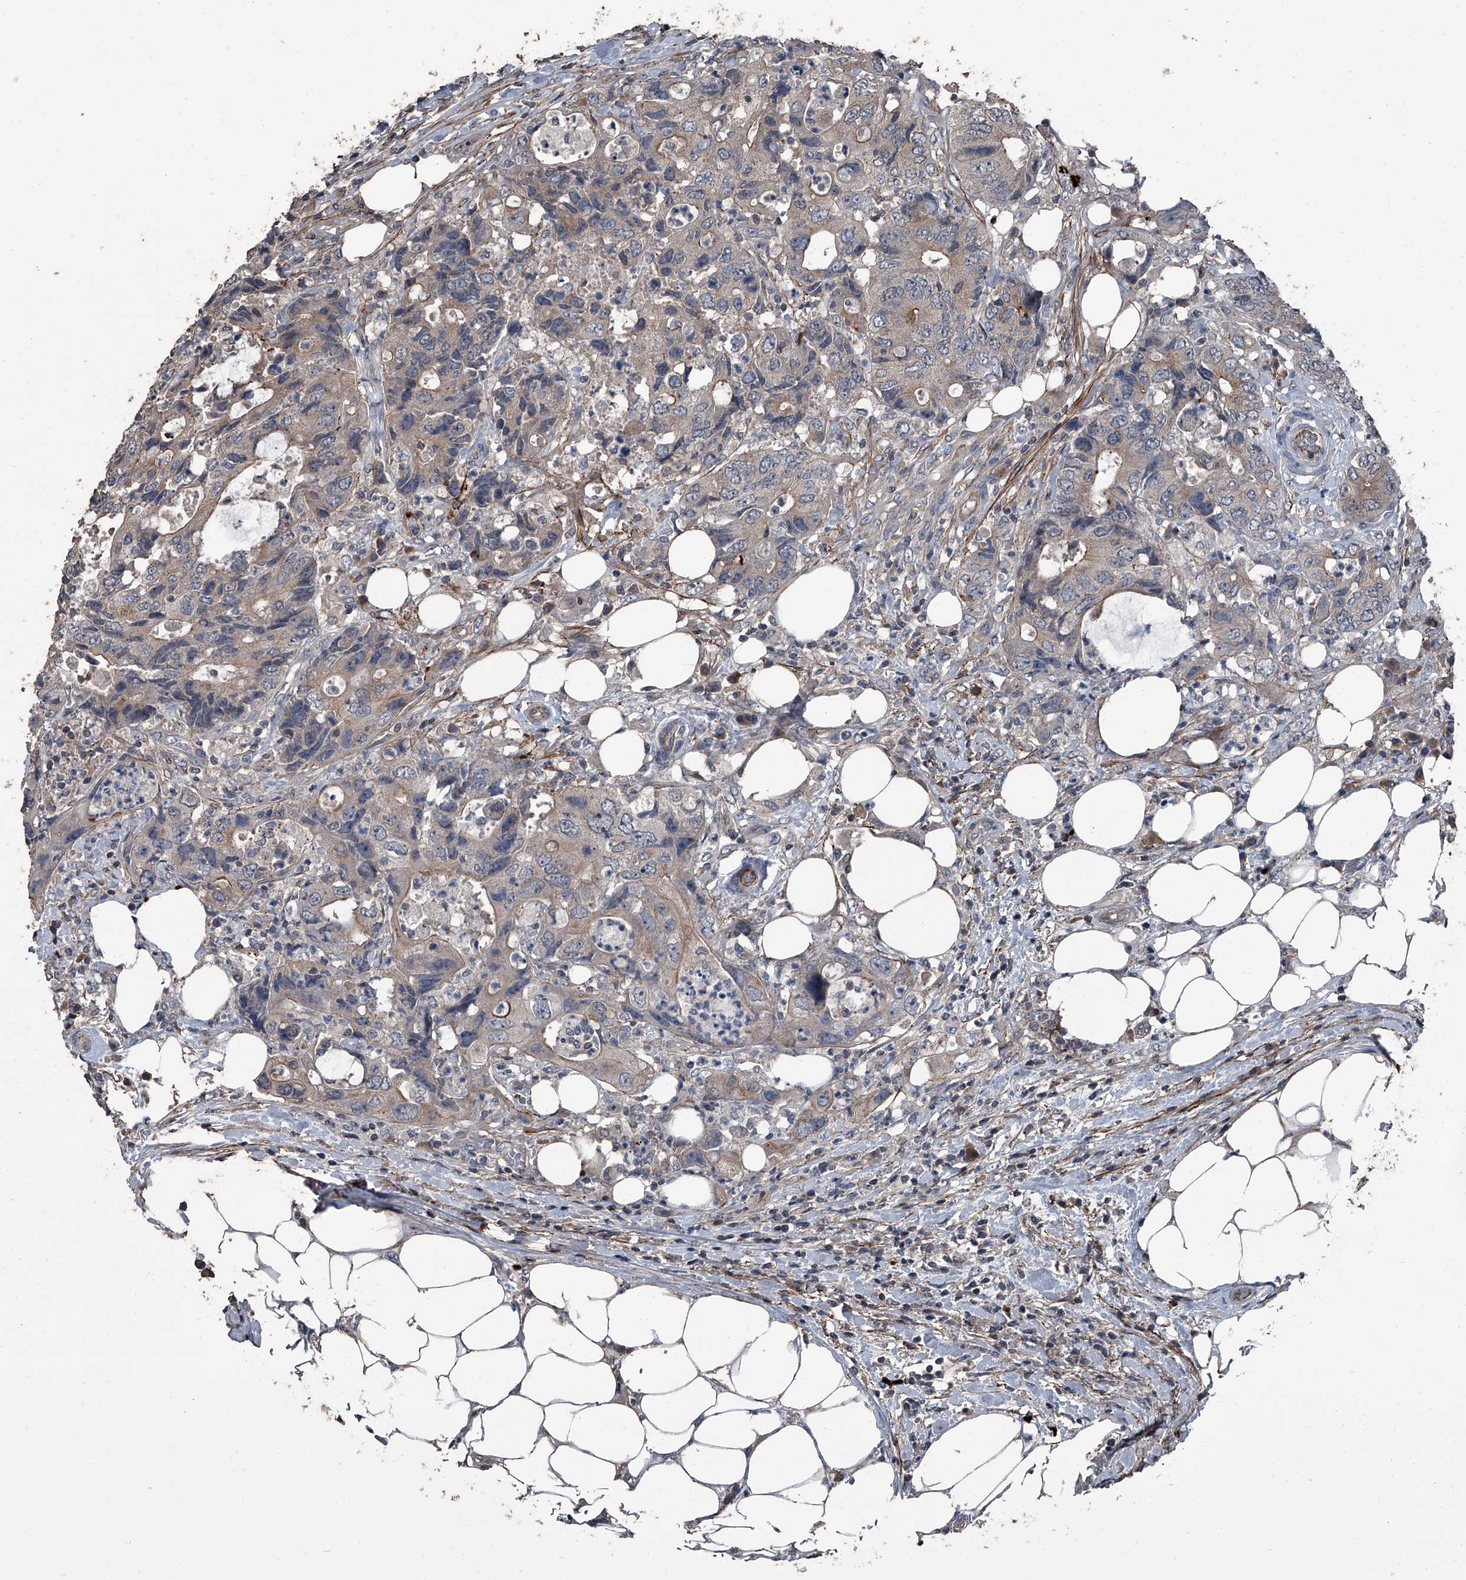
{"staining": {"intensity": "weak", "quantity": "<25%", "location": "cytoplasmic/membranous"}, "tissue": "colorectal cancer", "cell_type": "Tumor cells", "image_type": "cancer", "snomed": [{"axis": "morphology", "description": "Adenocarcinoma, NOS"}, {"axis": "topography", "description": "Colon"}], "caption": "Tumor cells are negative for brown protein staining in colorectal cancer.", "gene": "OARD1", "patient": {"sex": "male", "age": 71}}